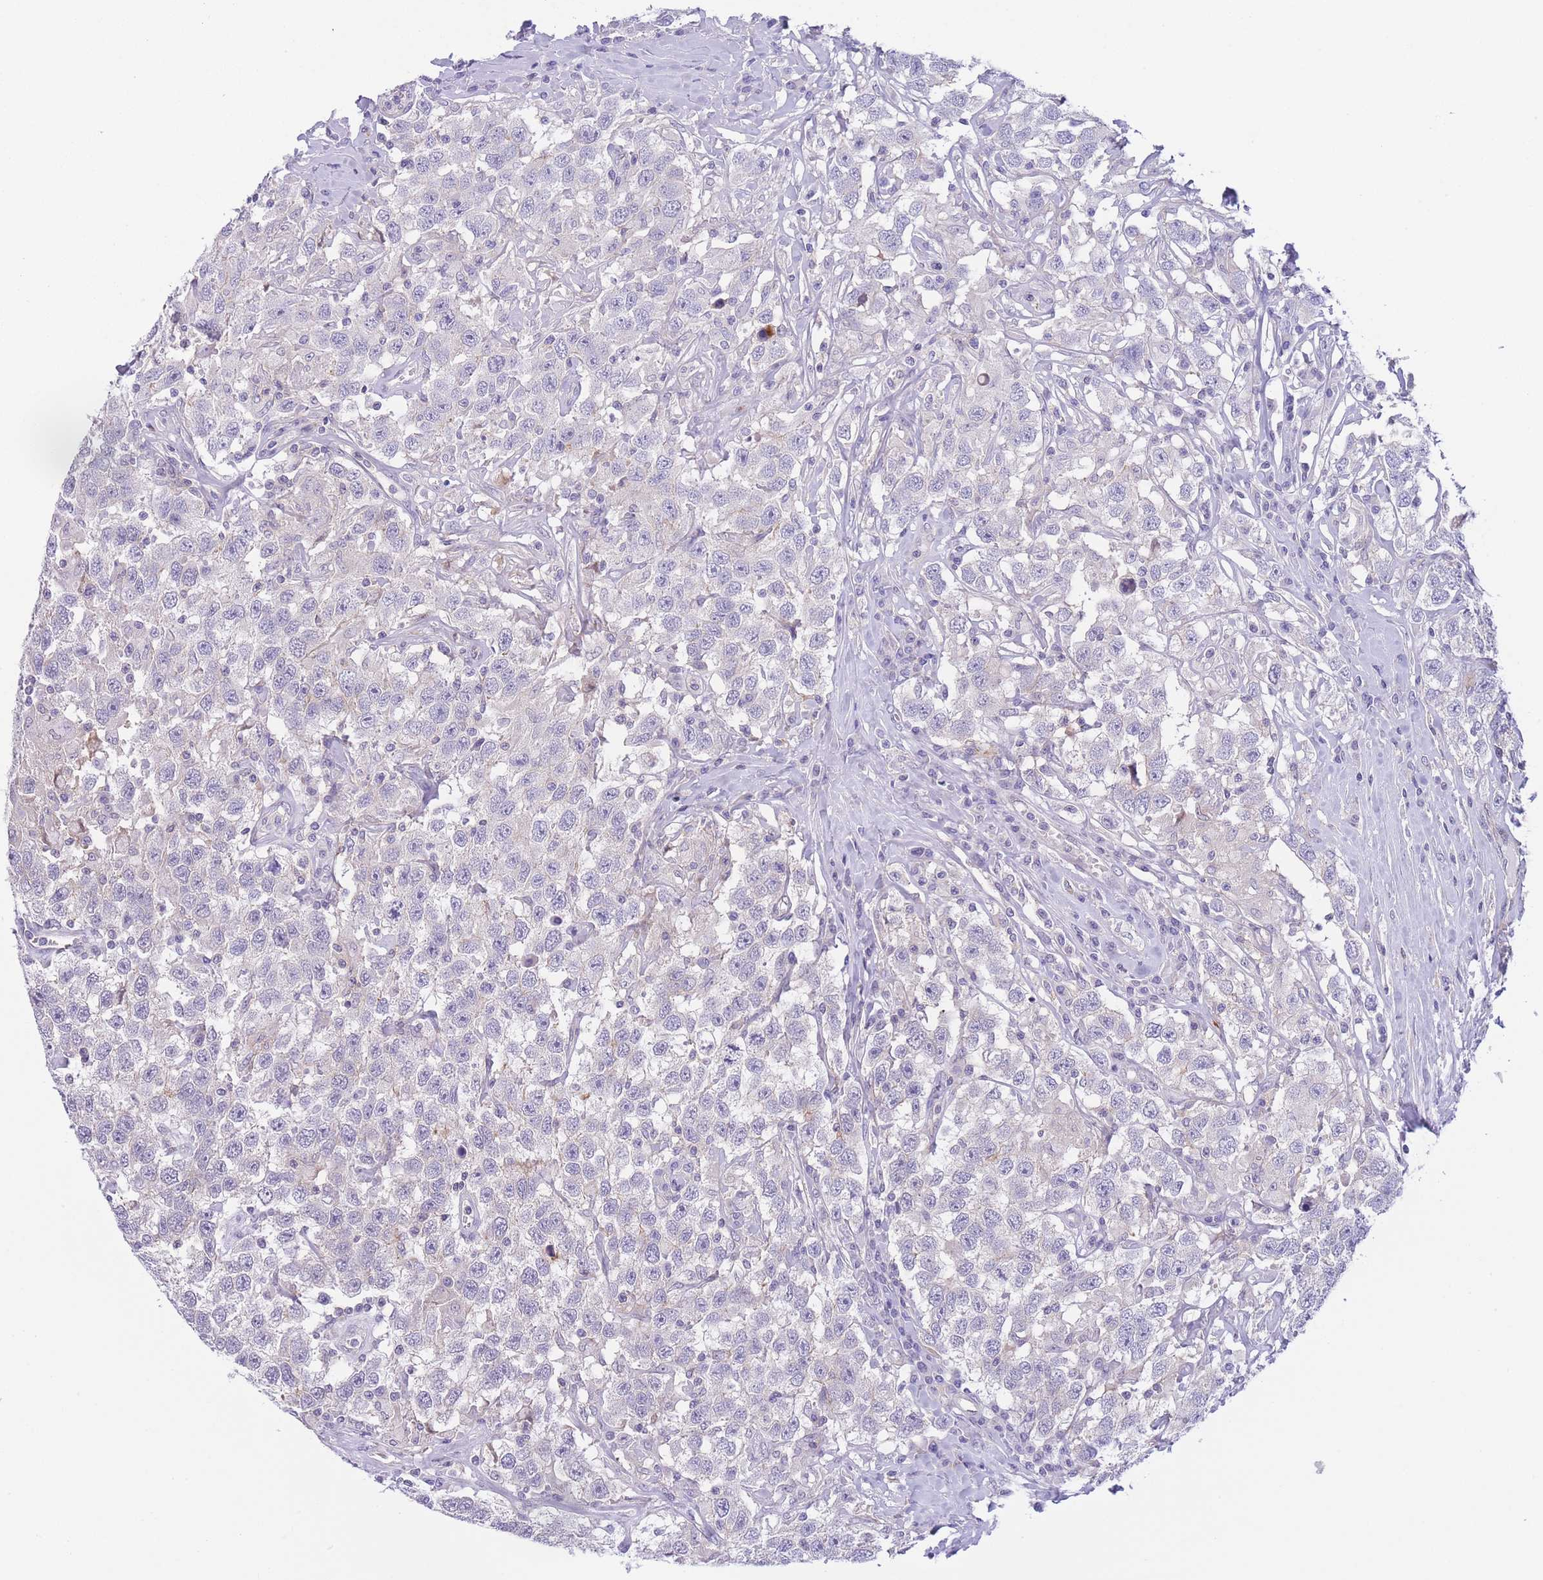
{"staining": {"intensity": "negative", "quantity": "none", "location": "none"}, "tissue": "testis cancer", "cell_type": "Tumor cells", "image_type": "cancer", "snomed": [{"axis": "morphology", "description": "Seminoma, NOS"}, {"axis": "topography", "description": "Testis"}], "caption": "This is a image of immunohistochemistry (IHC) staining of testis seminoma, which shows no expression in tumor cells.", "gene": "C9orf152", "patient": {"sex": "male", "age": 41}}